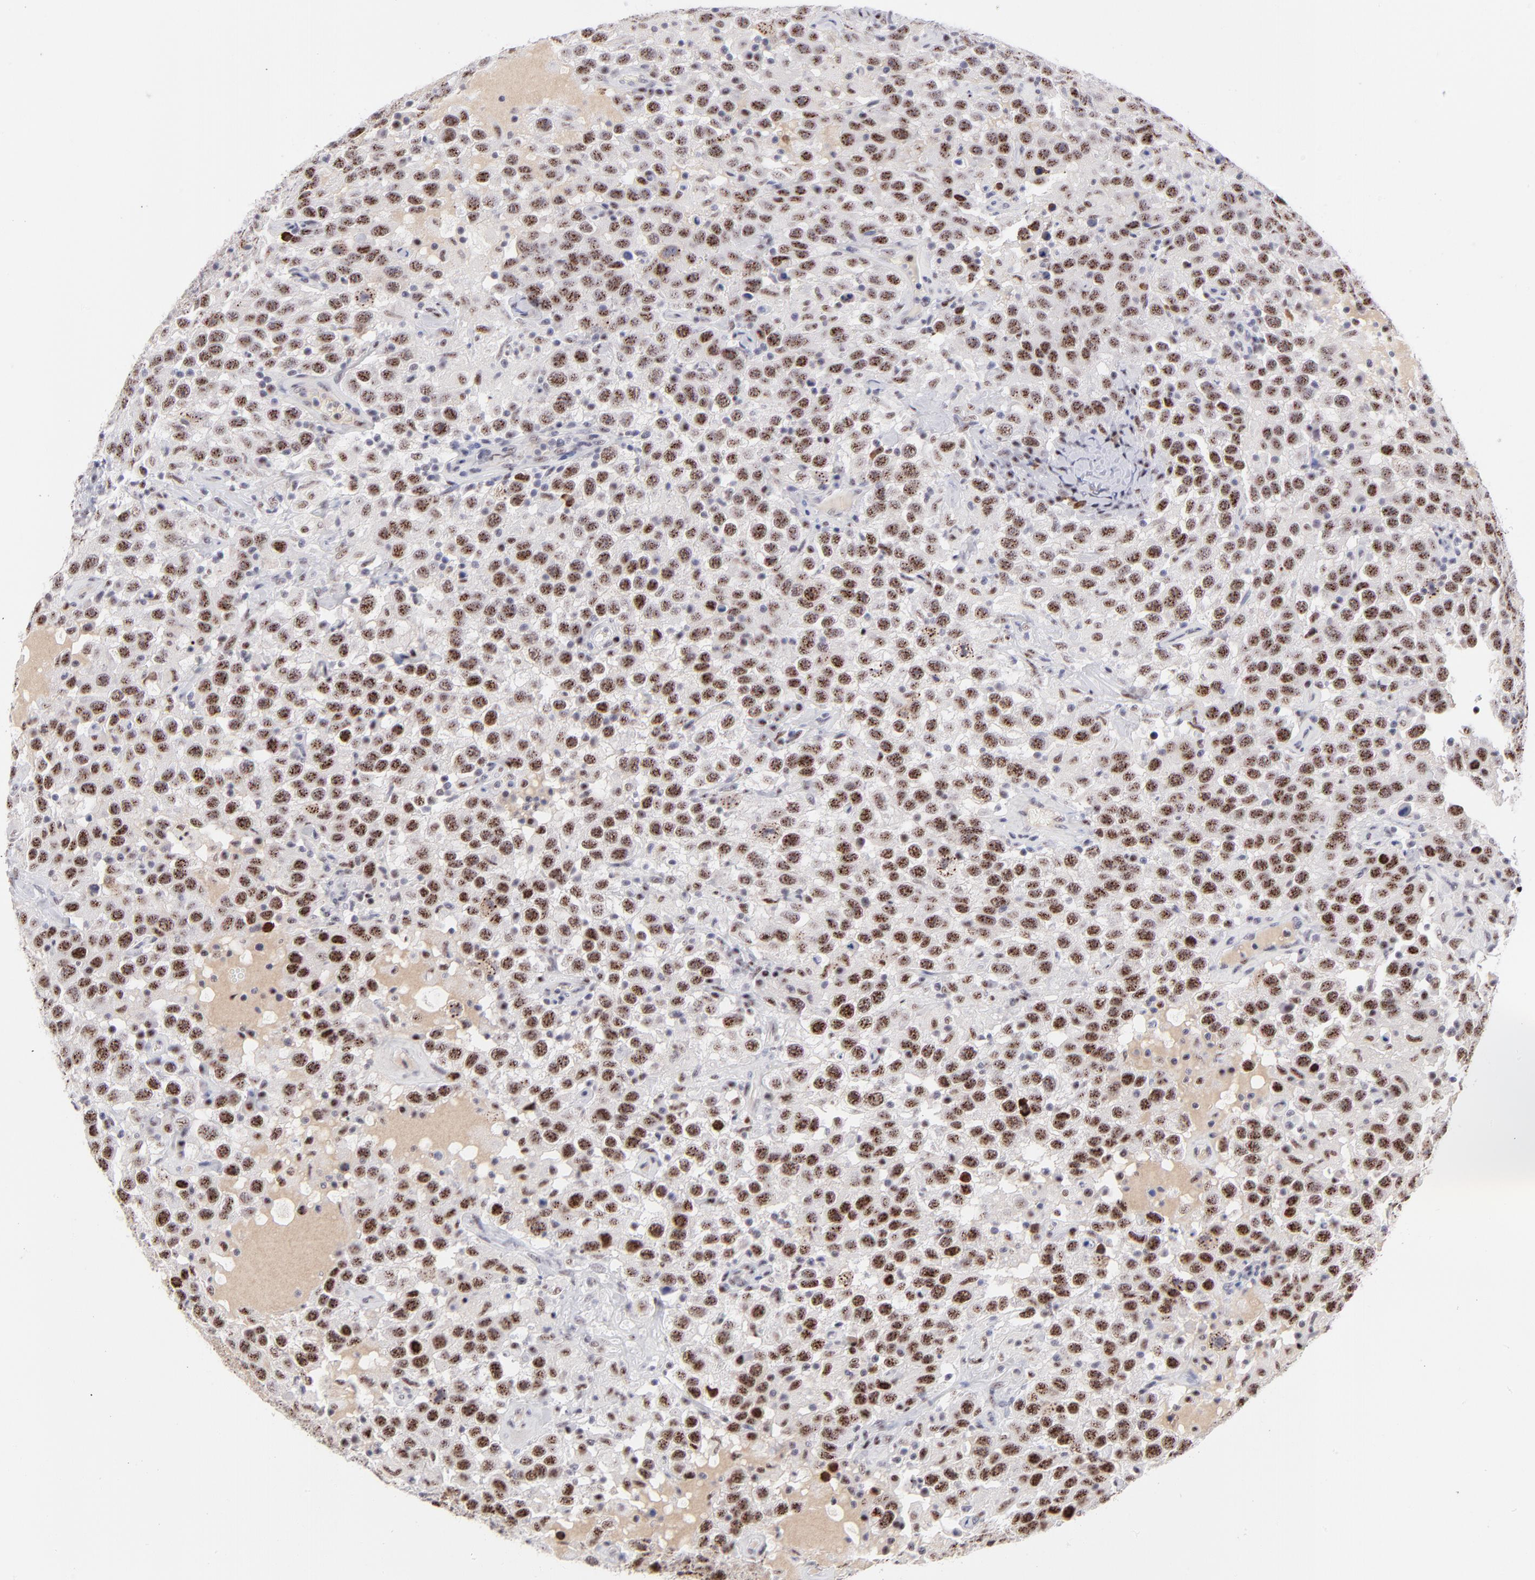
{"staining": {"intensity": "moderate", "quantity": ">75%", "location": "nuclear"}, "tissue": "testis cancer", "cell_type": "Tumor cells", "image_type": "cancer", "snomed": [{"axis": "morphology", "description": "Seminoma, NOS"}, {"axis": "topography", "description": "Testis"}], "caption": "A brown stain highlights moderate nuclear staining of a protein in testis seminoma tumor cells.", "gene": "CDC25C", "patient": {"sex": "male", "age": 41}}